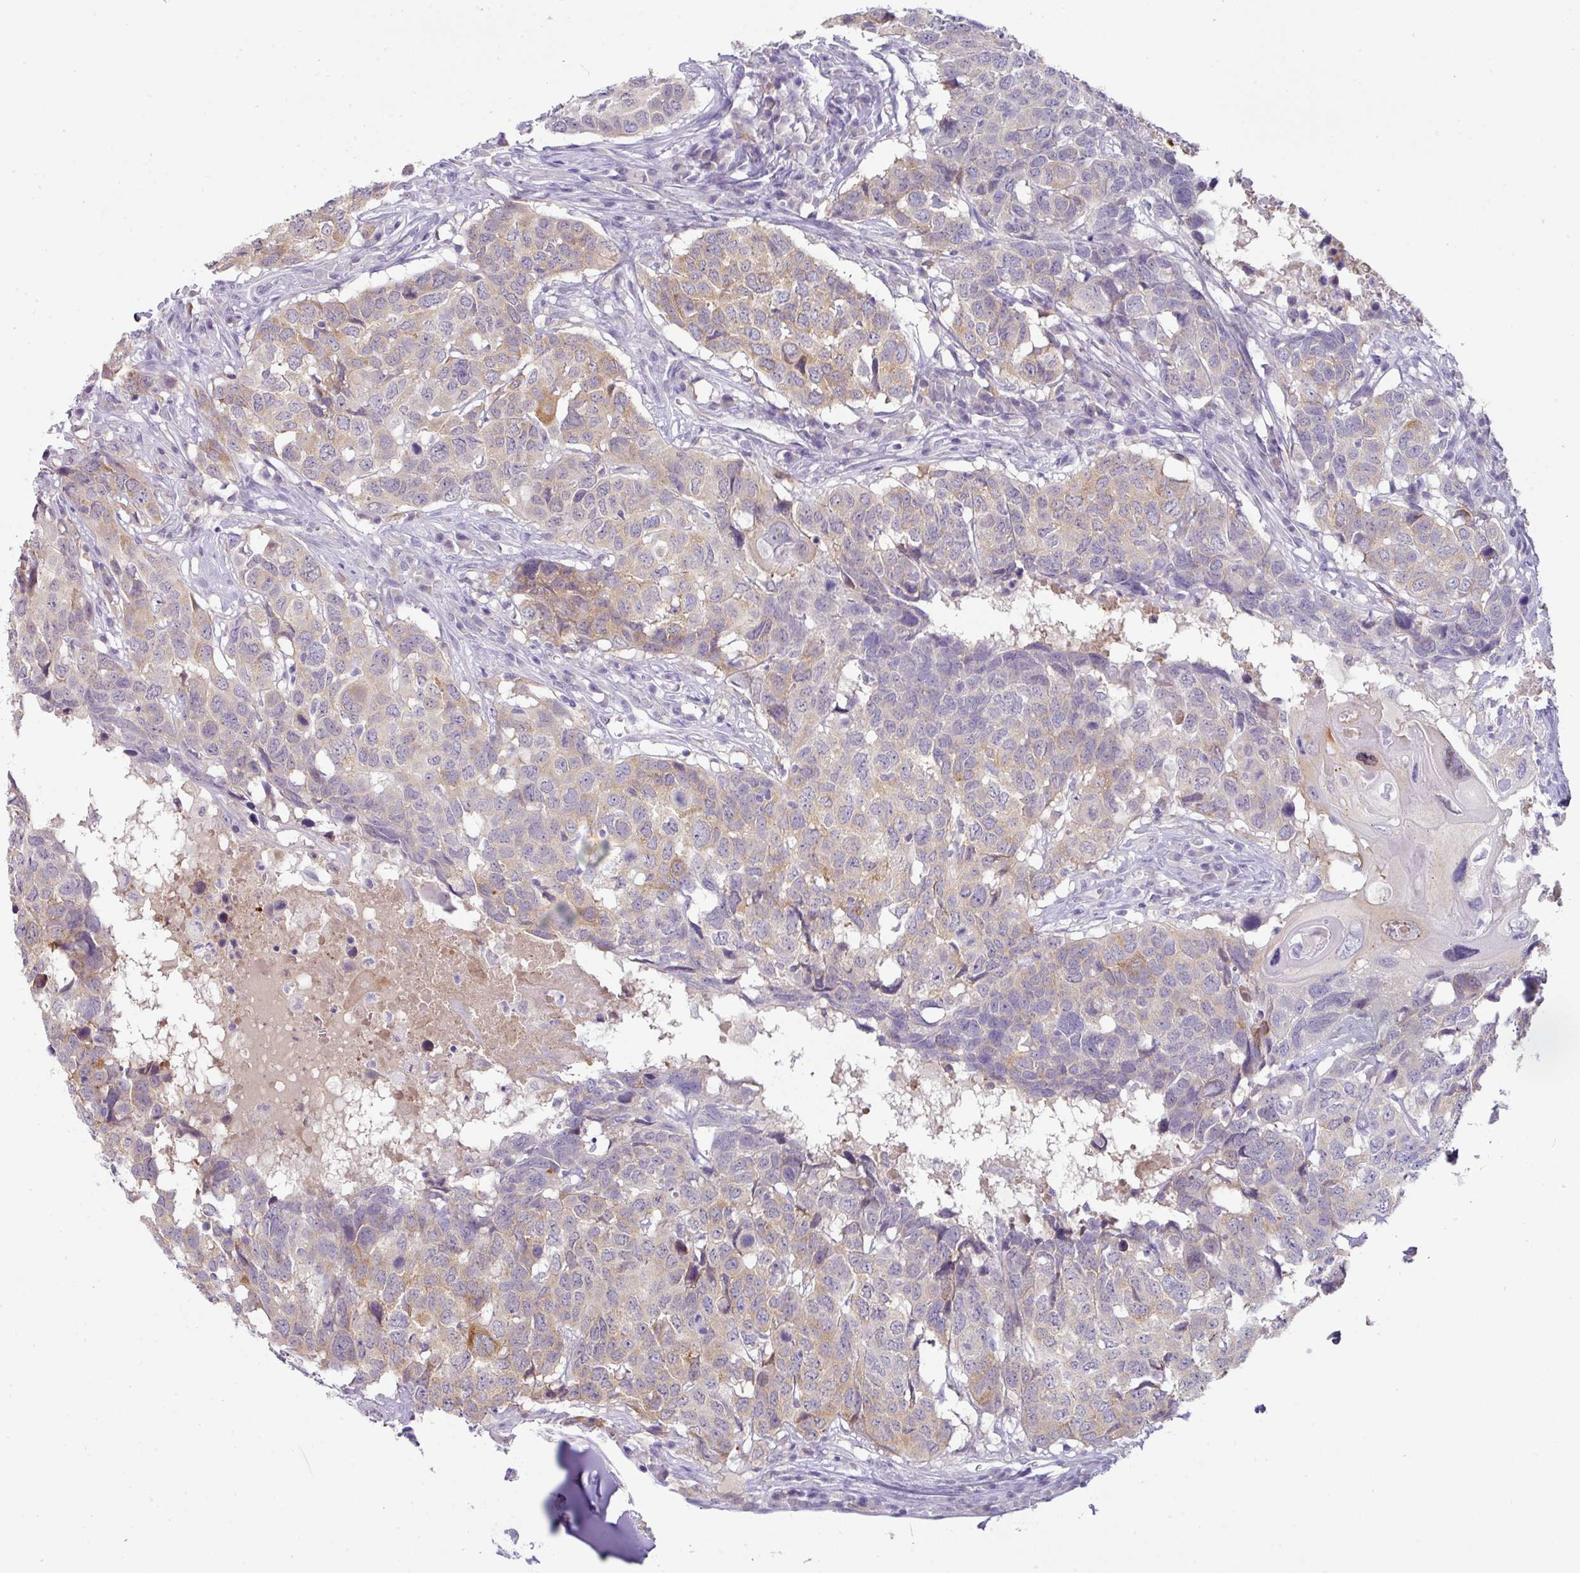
{"staining": {"intensity": "moderate", "quantity": "<25%", "location": "cytoplasmic/membranous"}, "tissue": "head and neck cancer", "cell_type": "Tumor cells", "image_type": "cancer", "snomed": [{"axis": "morphology", "description": "Squamous cell carcinoma, NOS"}, {"axis": "topography", "description": "Head-Neck"}], "caption": "About <25% of tumor cells in human squamous cell carcinoma (head and neck) reveal moderate cytoplasmic/membranous protein staining as visualized by brown immunohistochemical staining.", "gene": "FGF17", "patient": {"sex": "male", "age": 66}}